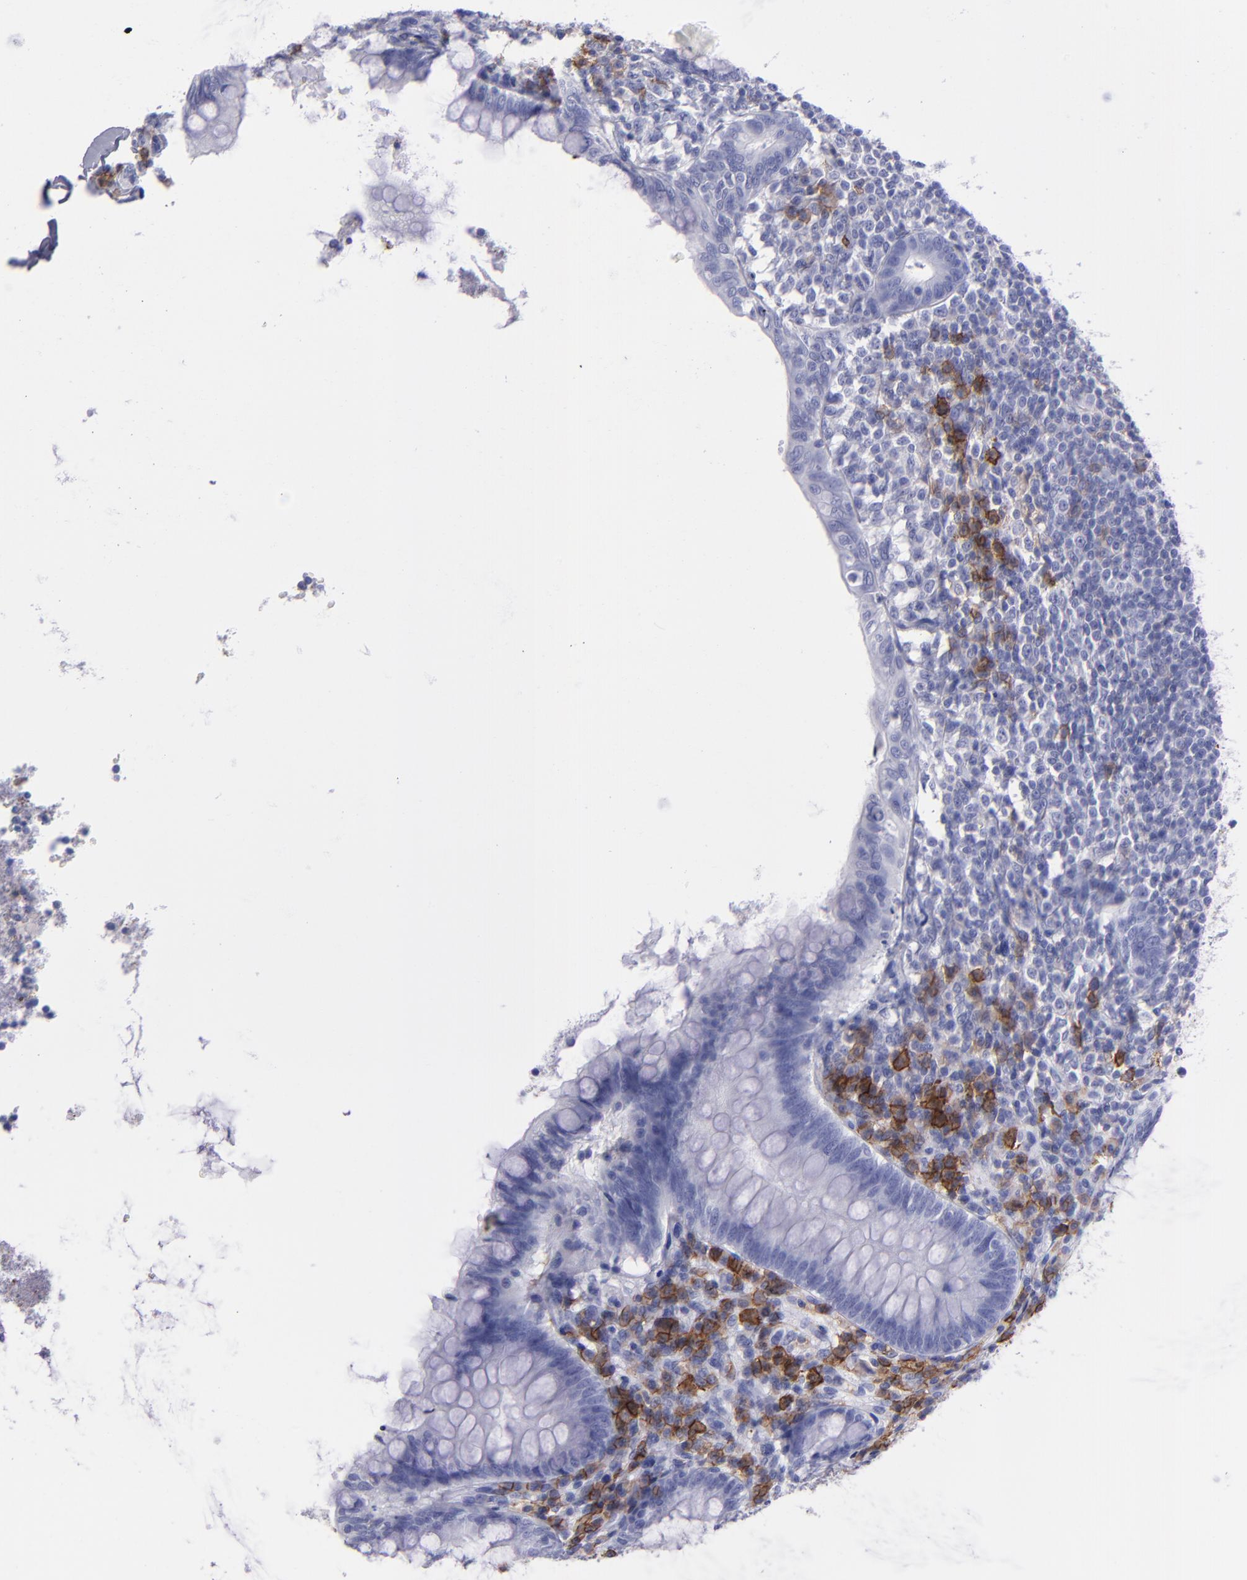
{"staining": {"intensity": "negative", "quantity": "none", "location": "none"}, "tissue": "appendix", "cell_type": "Glandular cells", "image_type": "normal", "snomed": [{"axis": "morphology", "description": "Normal tissue, NOS"}, {"axis": "topography", "description": "Appendix"}], "caption": "DAB (3,3'-diaminobenzidine) immunohistochemical staining of benign human appendix demonstrates no significant positivity in glandular cells.", "gene": "CD38", "patient": {"sex": "female", "age": 66}}